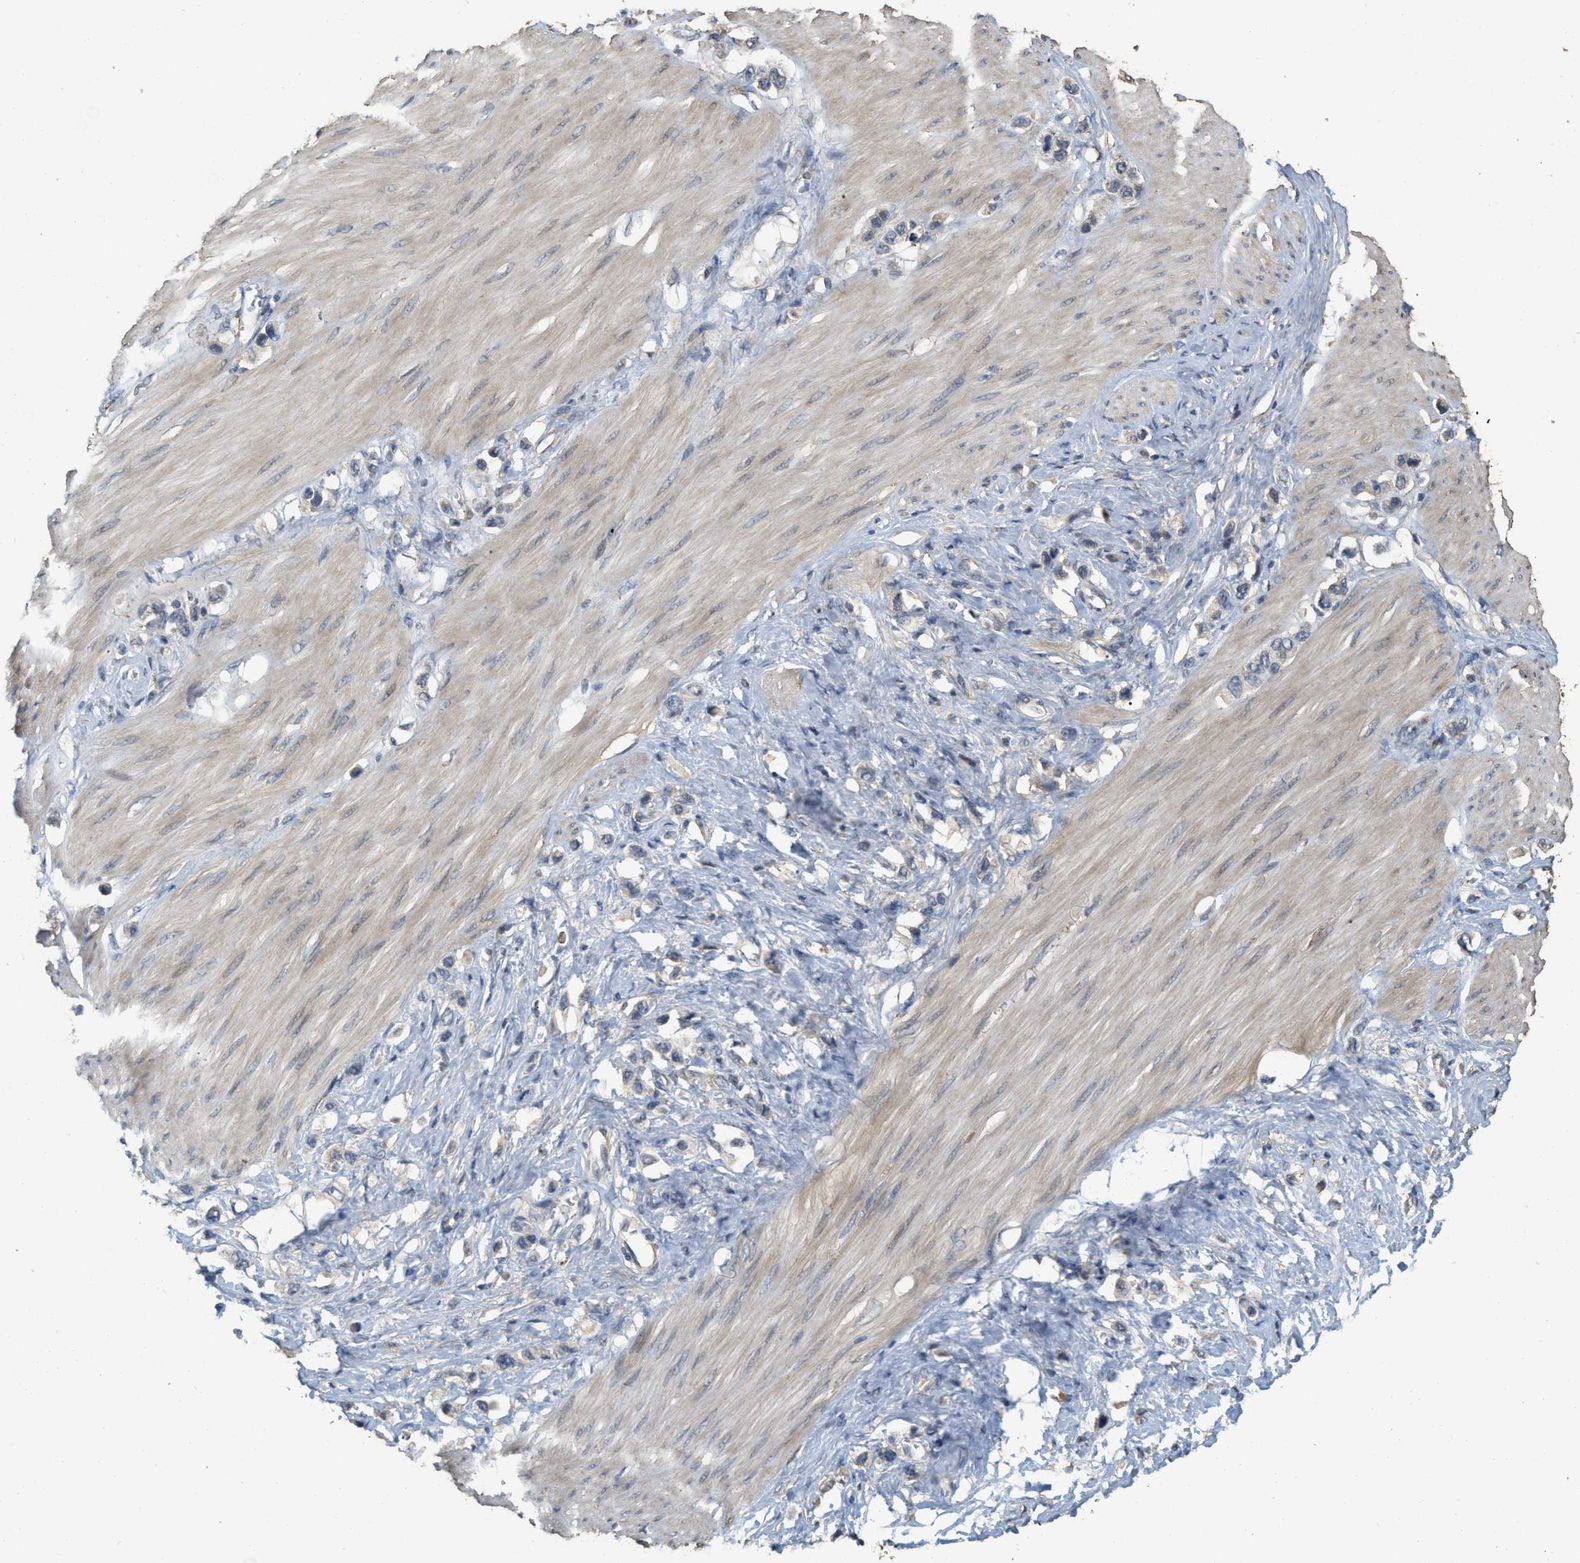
{"staining": {"intensity": "weak", "quantity": "<25%", "location": "cytoplasmic/membranous"}, "tissue": "stomach cancer", "cell_type": "Tumor cells", "image_type": "cancer", "snomed": [{"axis": "morphology", "description": "Adenocarcinoma, NOS"}, {"axis": "topography", "description": "Stomach"}], "caption": "Immunohistochemistry image of neoplastic tissue: stomach adenocarcinoma stained with DAB displays no significant protein staining in tumor cells.", "gene": "NCS1", "patient": {"sex": "female", "age": 65}}